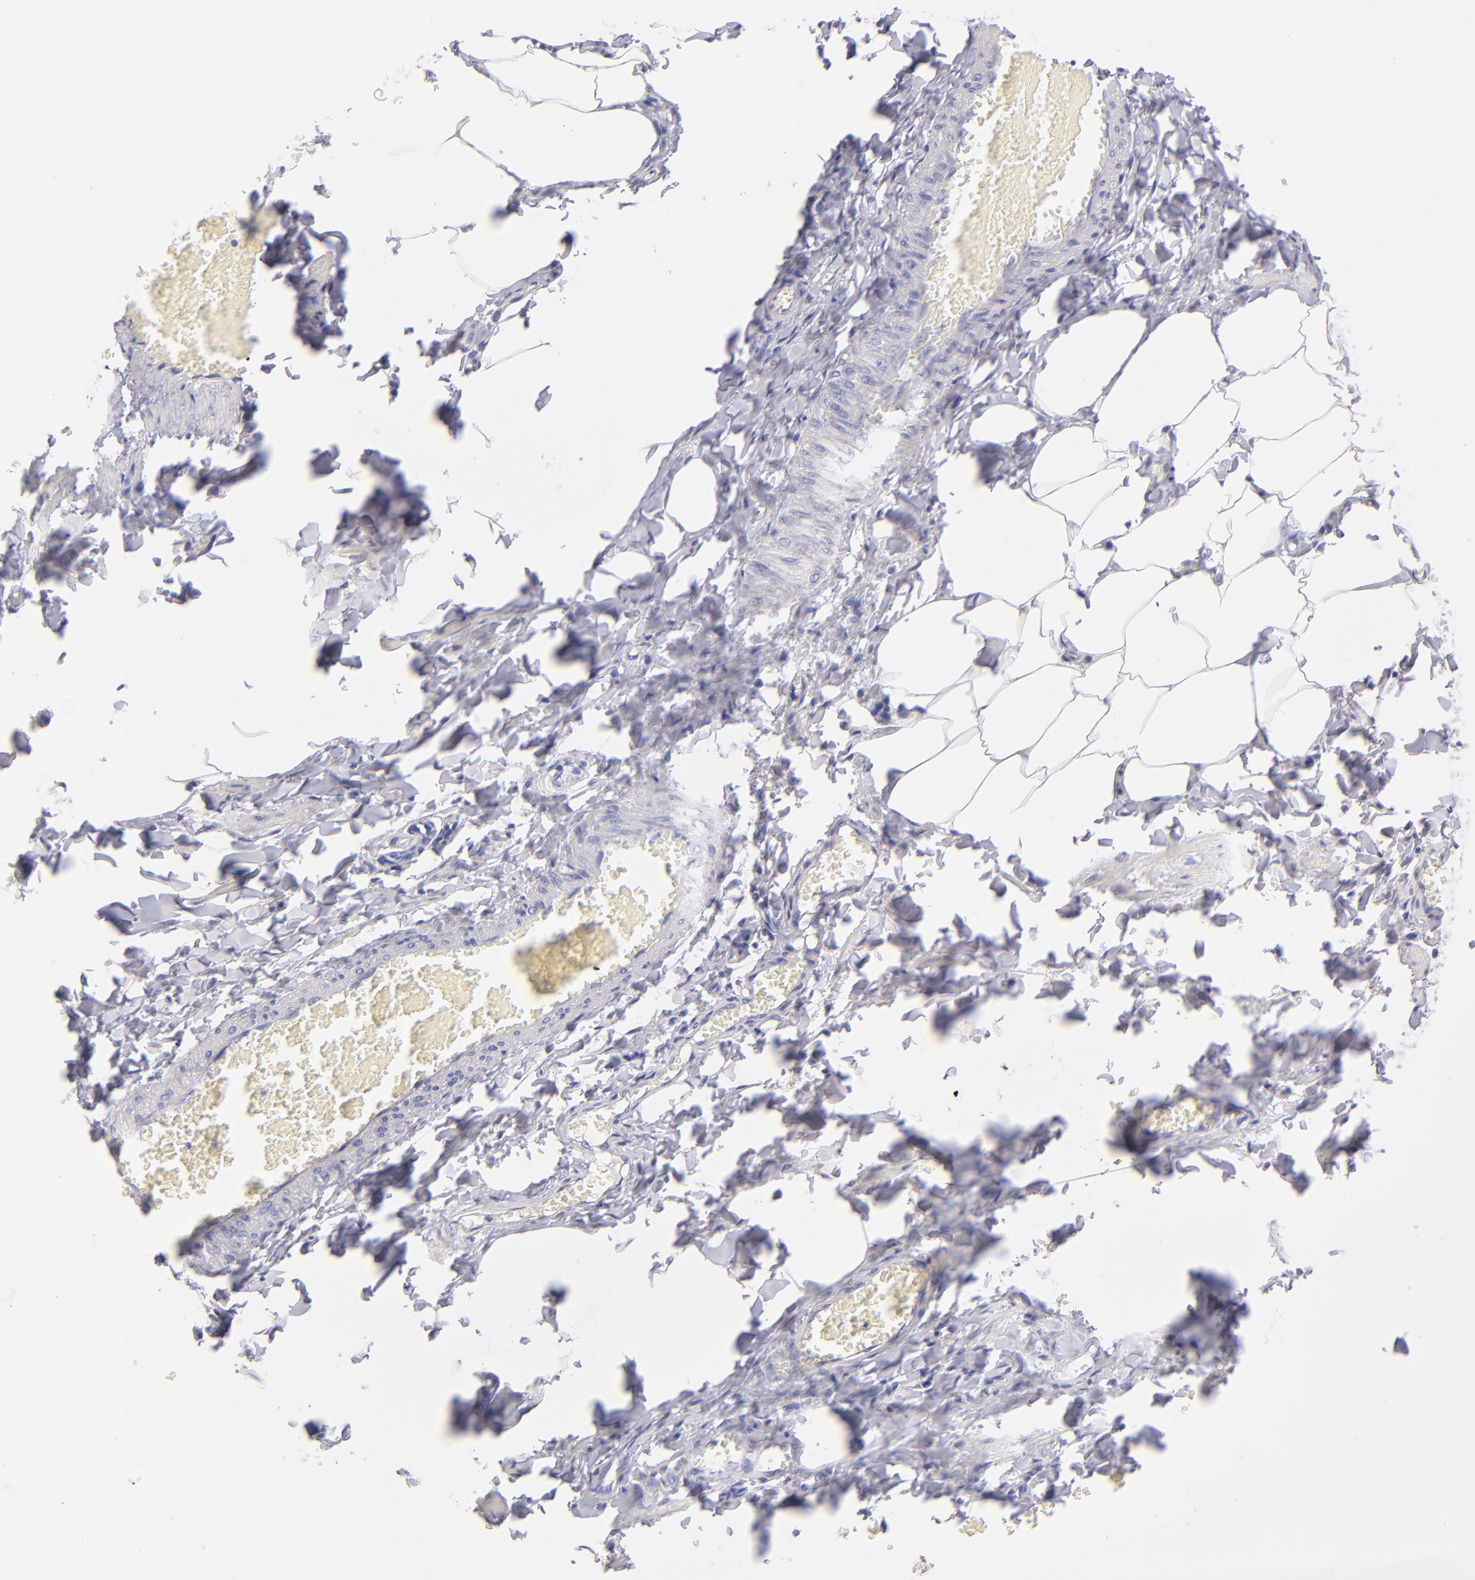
{"staining": {"intensity": "negative", "quantity": "none", "location": "none"}, "tissue": "adipose tissue", "cell_type": "Adipocytes", "image_type": "normal", "snomed": [{"axis": "morphology", "description": "Normal tissue, NOS"}, {"axis": "topography", "description": "Vascular tissue"}], "caption": "A high-resolution image shows immunohistochemistry (IHC) staining of normal adipose tissue, which demonstrates no significant positivity in adipocytes.", "gene": "CD72", "patient": {"sex": "male", "age": 41}}